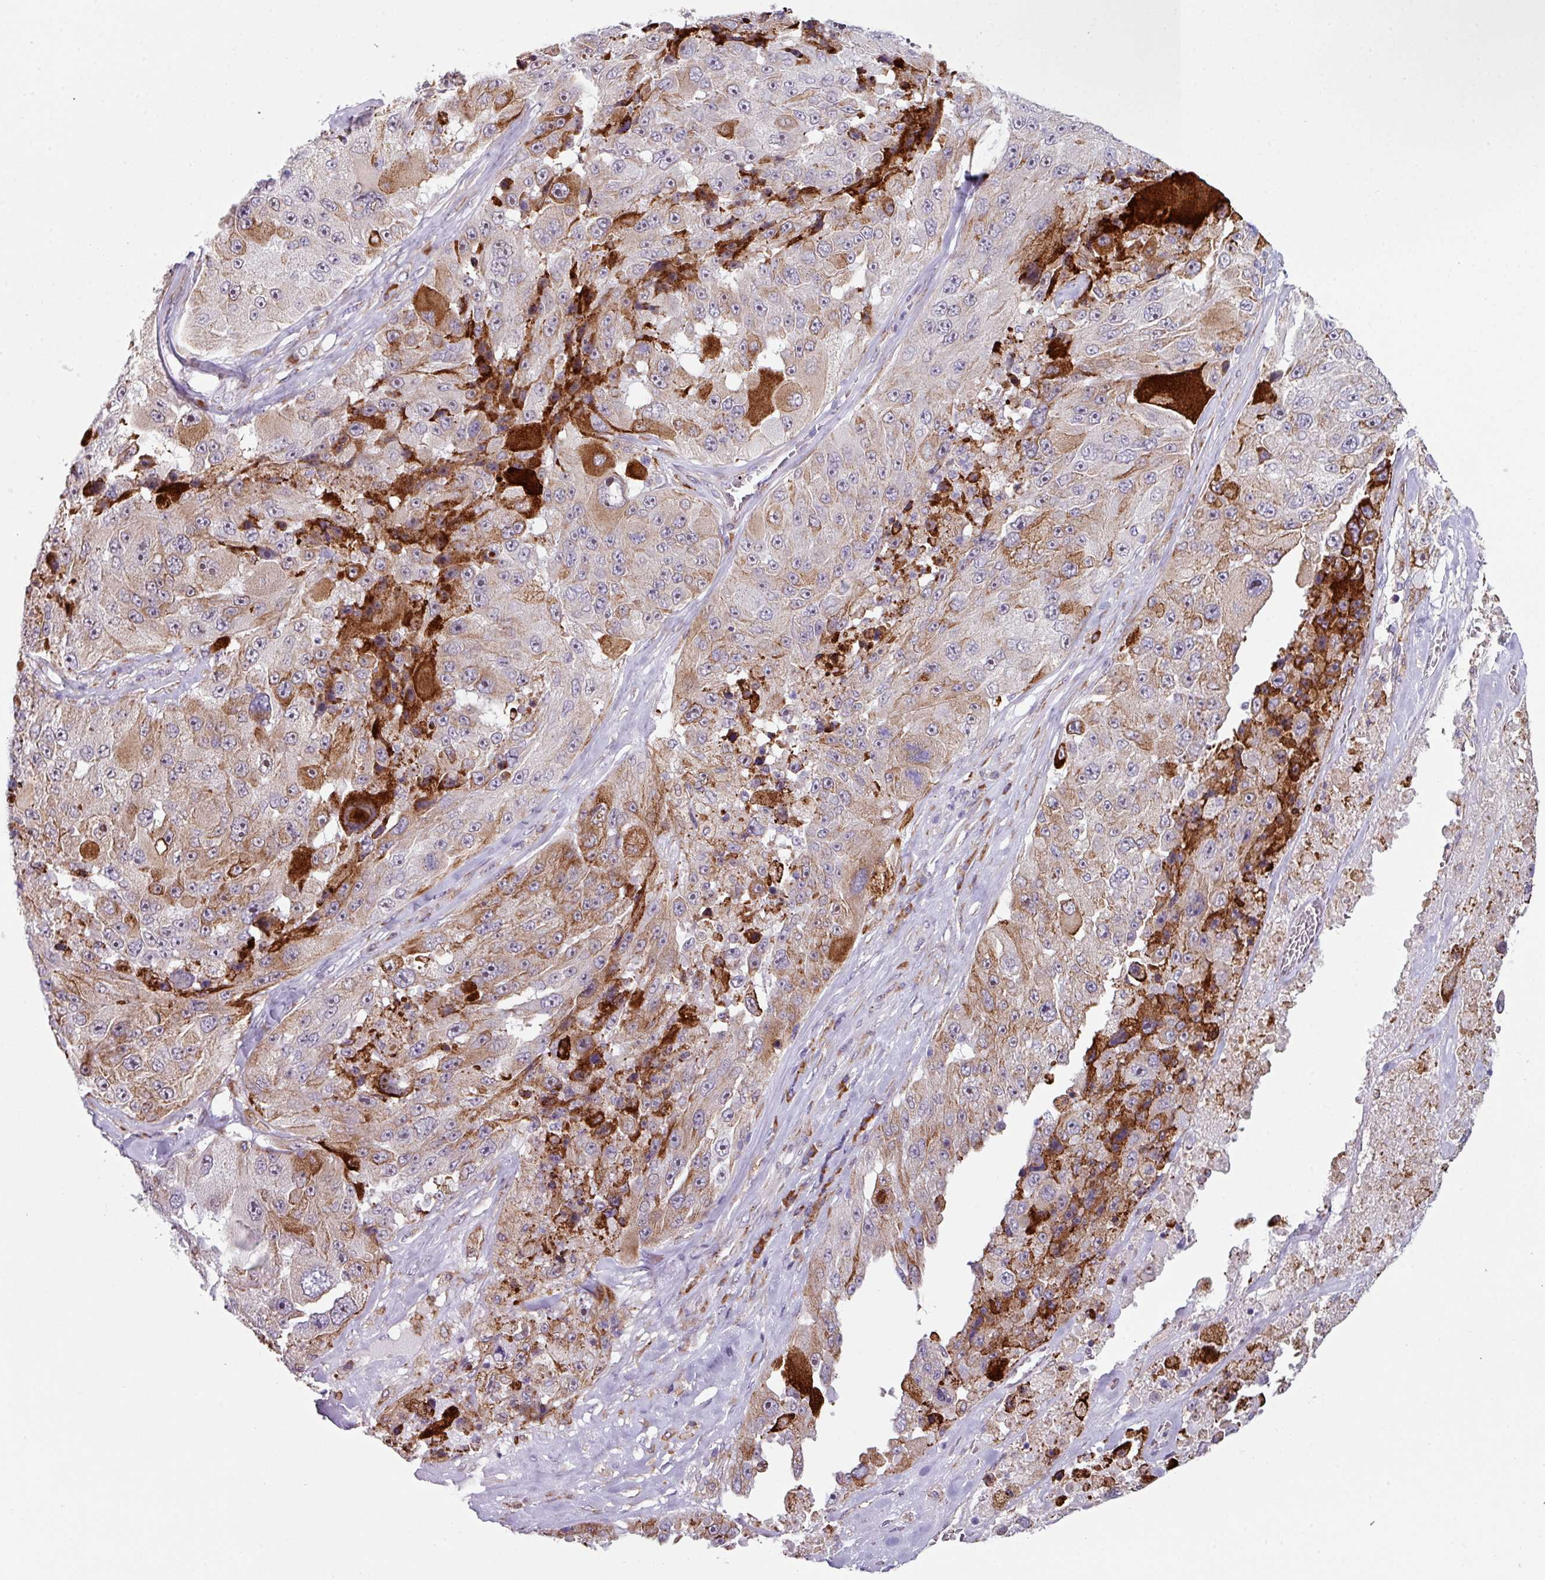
{"staining": {"intensity": "moderate", "quantity": "<25%", "location": "cytoplasmic/membranous"}, "tissue": "melanoma", "cell_type": "Tumor cells", "image_type": "cancer", "snomed": [{"axis": "morphology", "description": "Malignant melanoma, Metastatic site"}, {"axis": "topography", "description": "Lymph node"}], "caption": "Tumor cells reveal low levels of moderate cytoplasmic/membranous positivity in about <25% of cells in melanoma. (DAB (3,3'-diaminobenzidine) = brown stain, brightfield microscopy at high magnification).", "gene": "BMS1", "patient": {"sex": "male", "age": 62}}